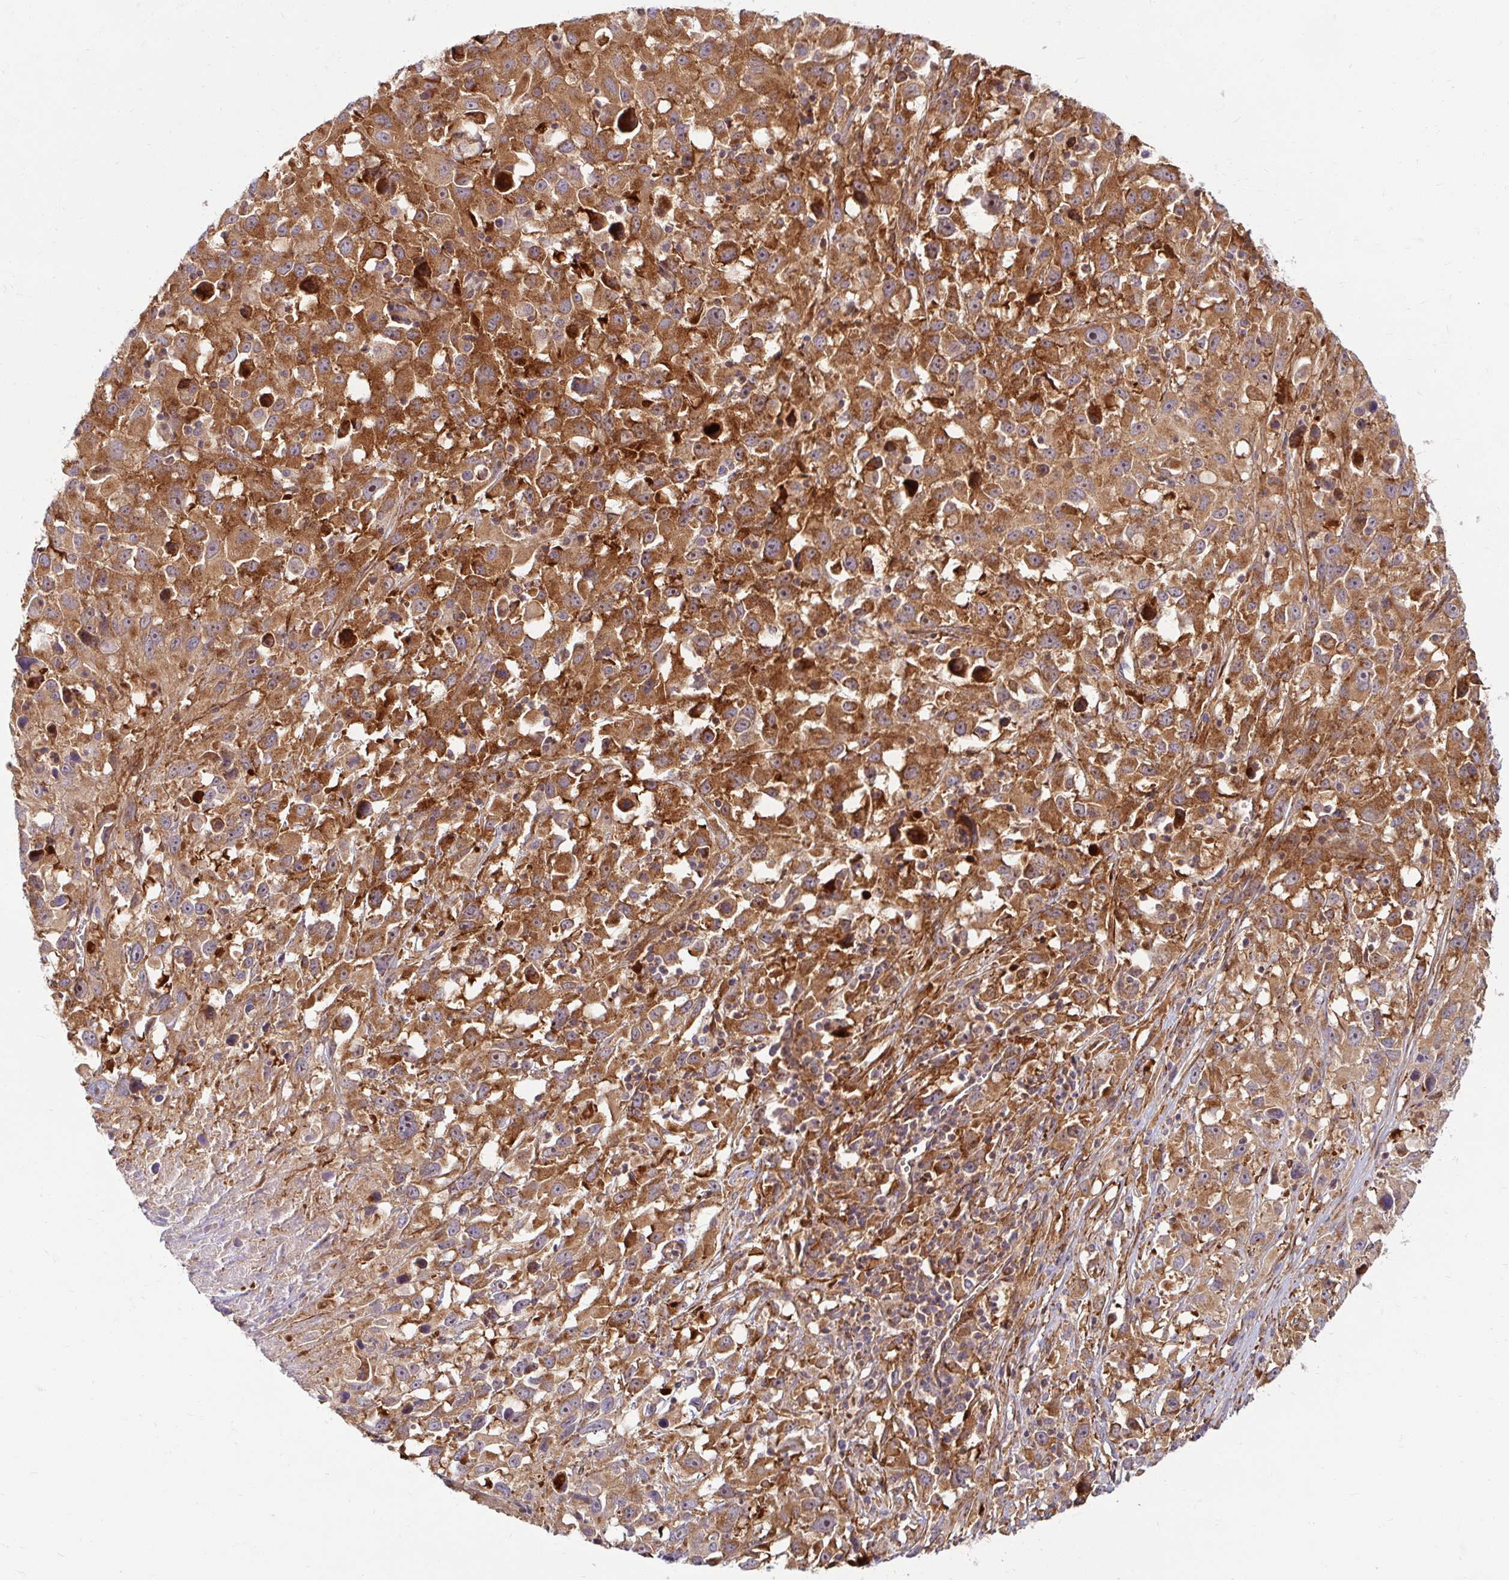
{"staining": {"intensity": "strong", "quantity": ">75%", "location": "cytoplasmic/membranous"}, "tissue": "melanoma", "cell_type": "Tumor cells", "image_type": "cancer", "snomed": [{"axis": "morphology", "description": "Malignant melanoma, Metastatic site"}, {"axis": "topography", "description": "Soft tissue"}], "caption": "About >75% of tumor cells in melanoma demonstrate strong cytoplasmic/membranous protein positivity as visualized by brown immunohistochemical staining.", "gene": "BTF3", "patient": {"sex": "male", "age": 50}}